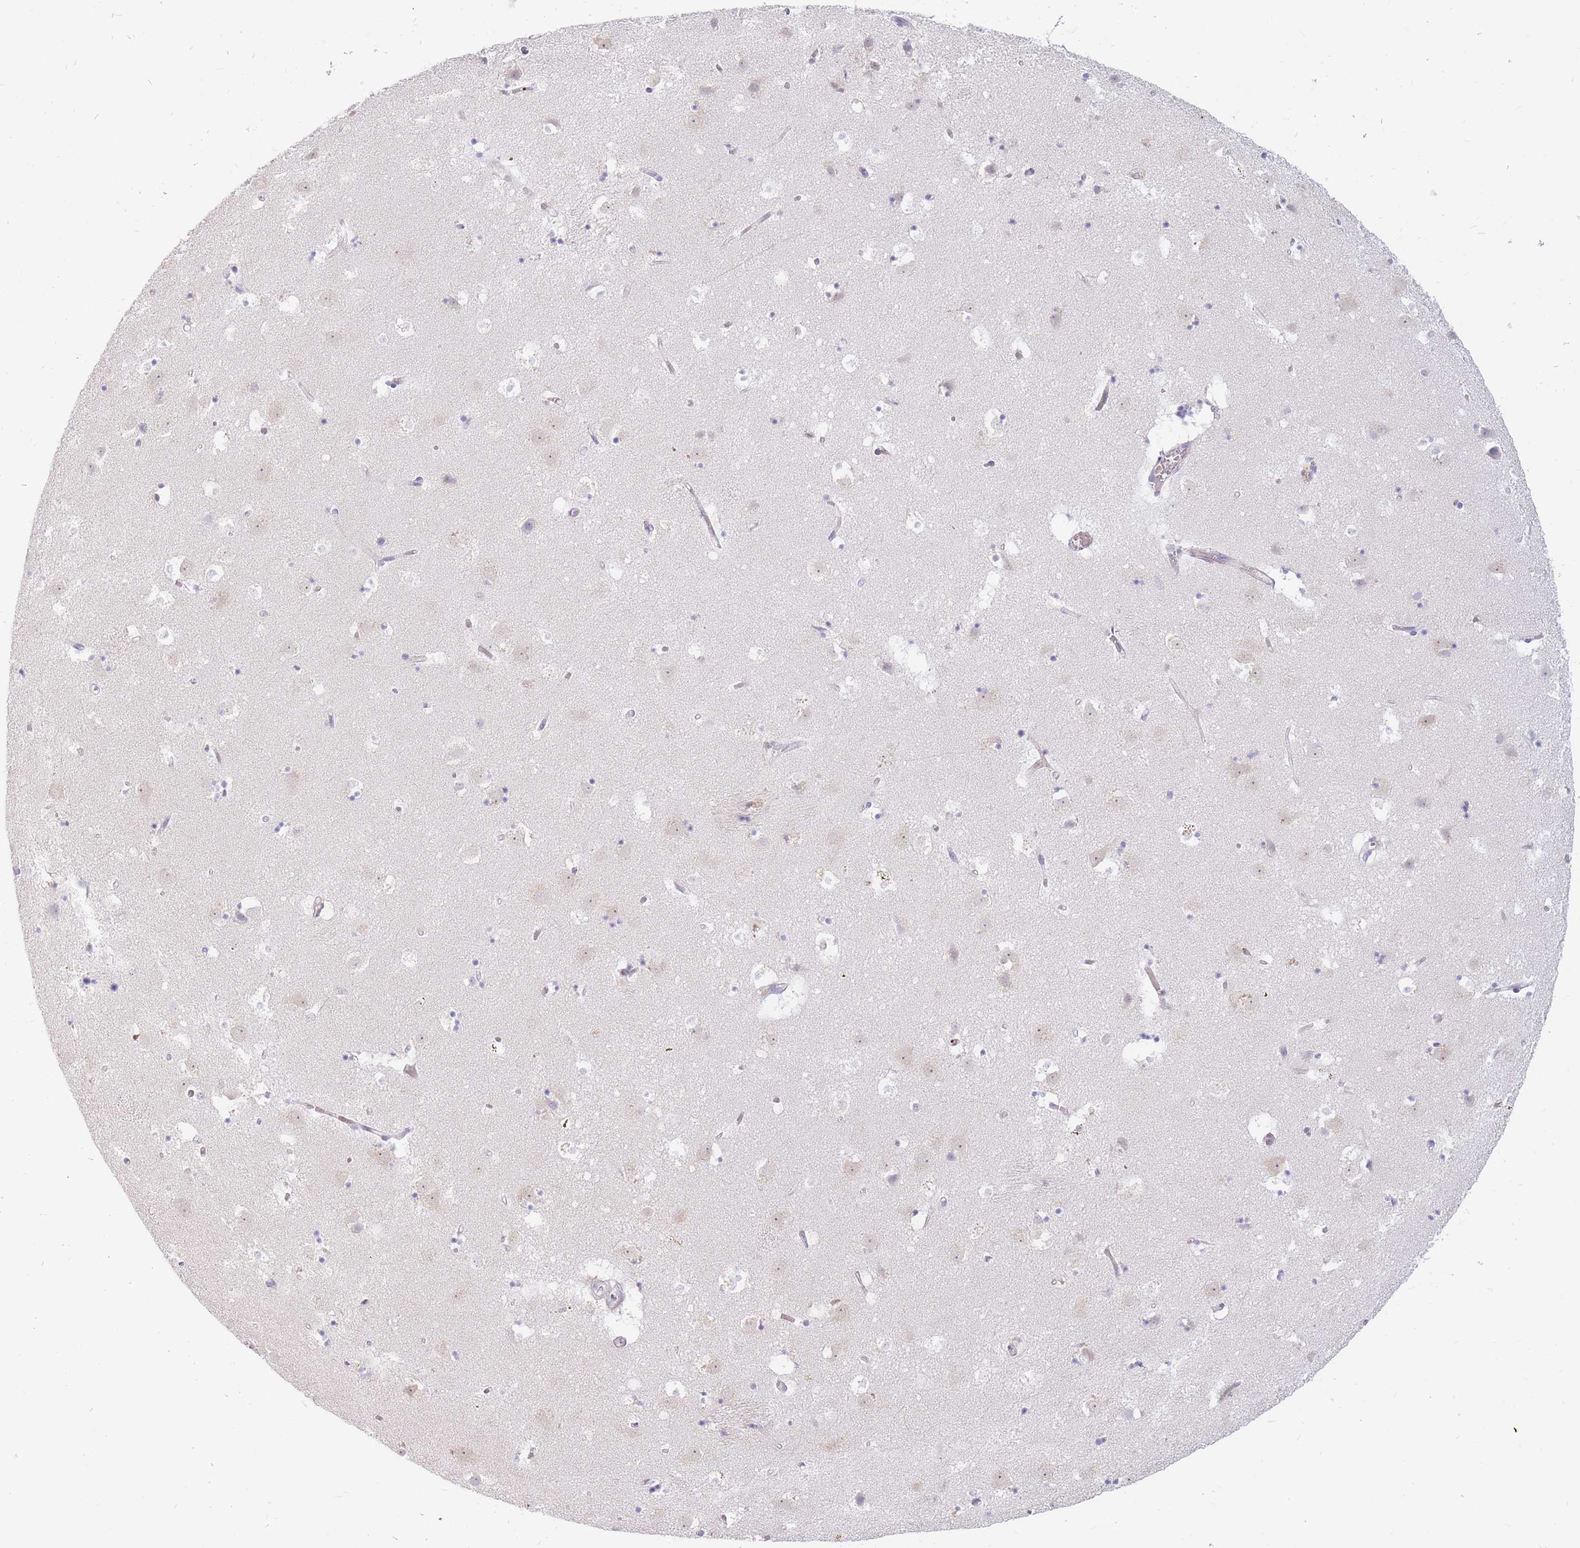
{"staining": {"intensity": "negative", "quantity": "none", "location": "none"}, "tissue": "caudate", "cell_type": "Glial cells", "image_type": "normal", "snomed": [{"axis": "morphology", "description": "Normal tissue, NOS"}, {"axis": "topography", "description": "Lateral ventricle wall"}], "caption": "A high-resolution image shows IHC staining of unremarkable caudate, which reveals no significant expression in glial cells.", "gene": "PTGDR", "patient": {"sex": "male", "age": 58}}